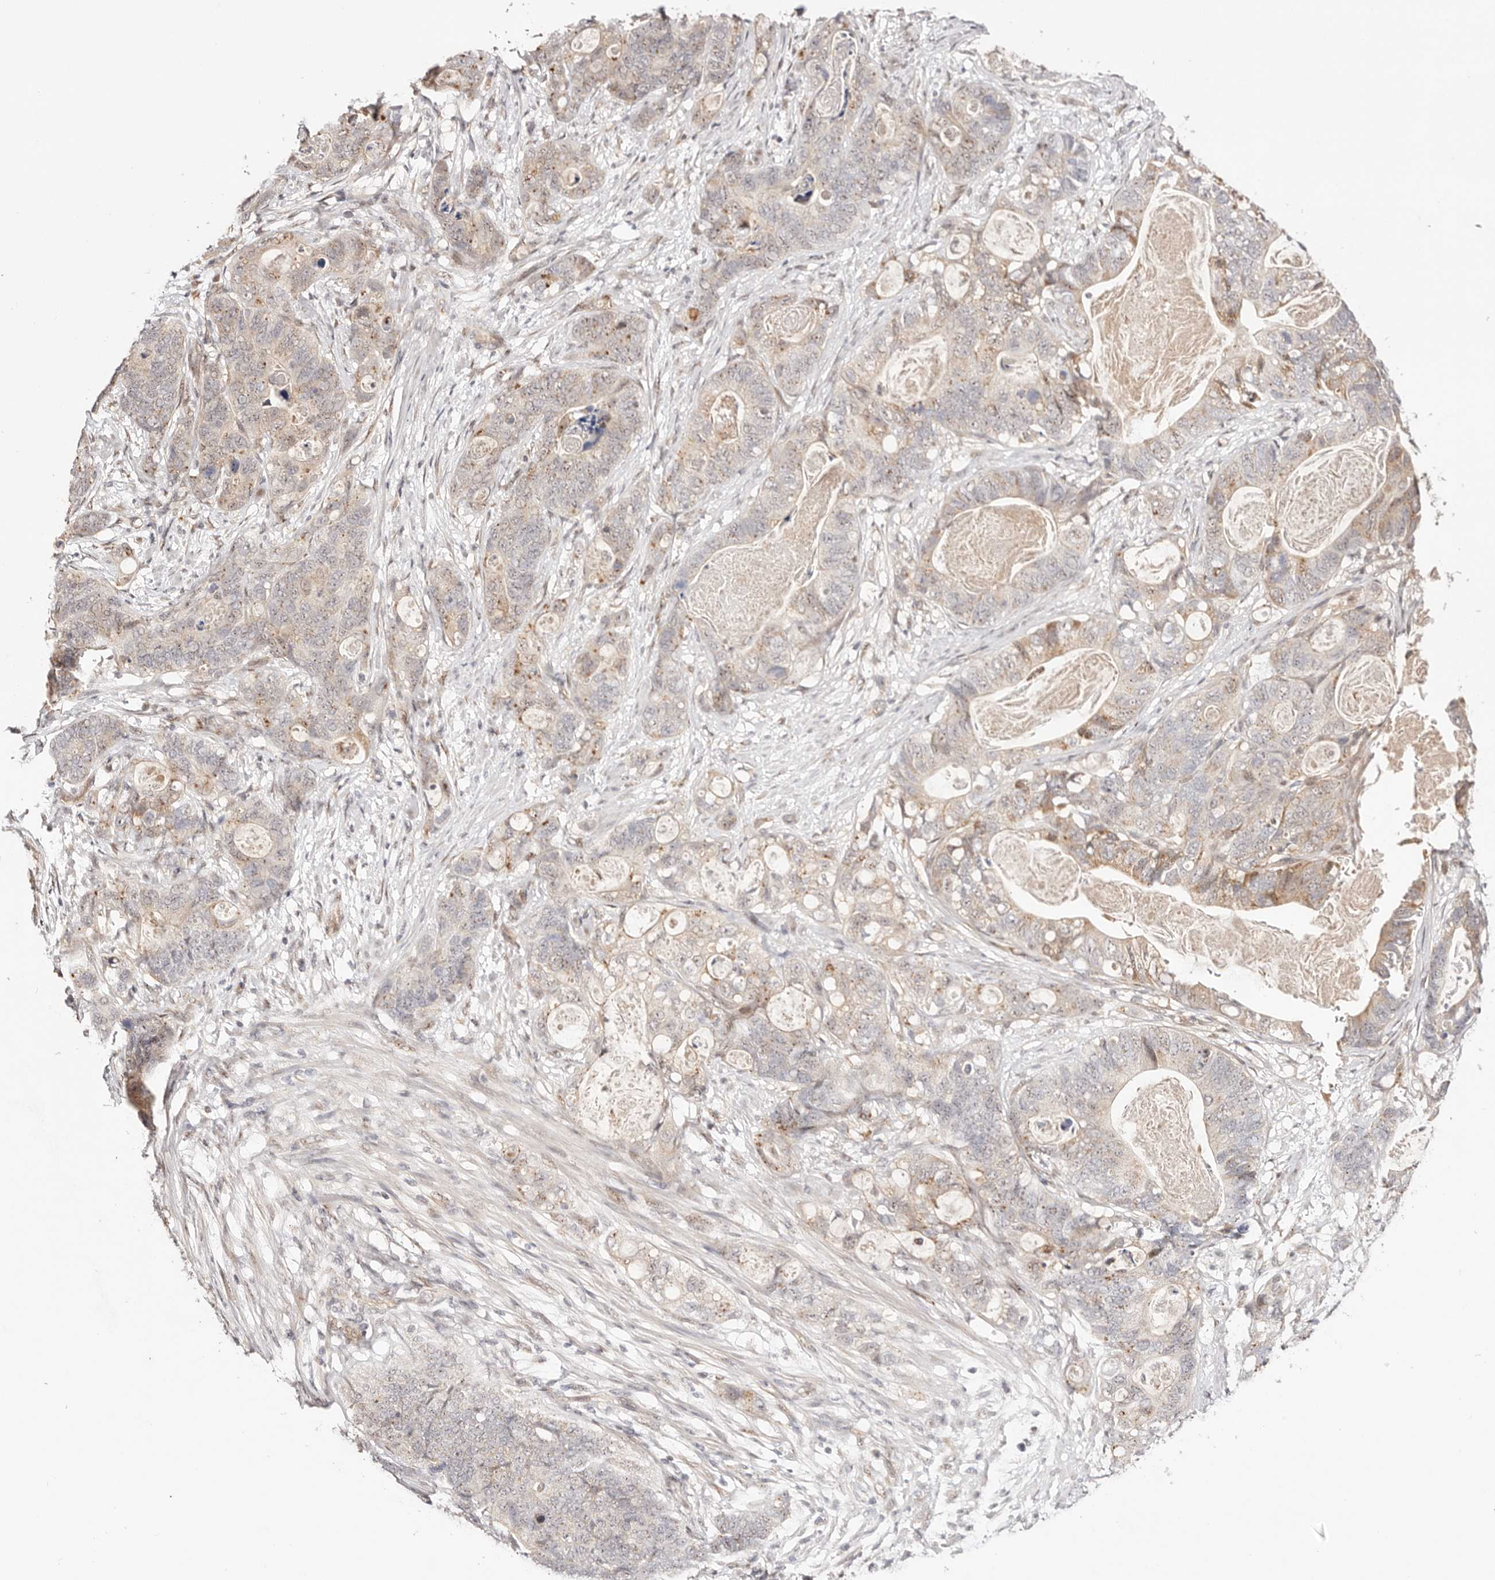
{"staining": {"intensity": "weak", "quantity": ">75%", "location": "cytoplasmic/membranous"}, "tissue": "stomach cancer", "cell_type": "Tumor cells", "image_type": "cancer", "snomed": [{"axis": "morphology", "description": "Normal tissue, NOS"}, {"axis": "morphology", "description": "Adenocarcinoma, NOS"}, {"axis": "topography", "description": "Stomach"}], "caption": "Stomach adenocarcinoma stained with a brown dye shows weak cytoplasmic/membranous positive expression in approximately >75% of tumor cells.", "gene": "WRN", "patient": {"sex": "female", "age": 89}}